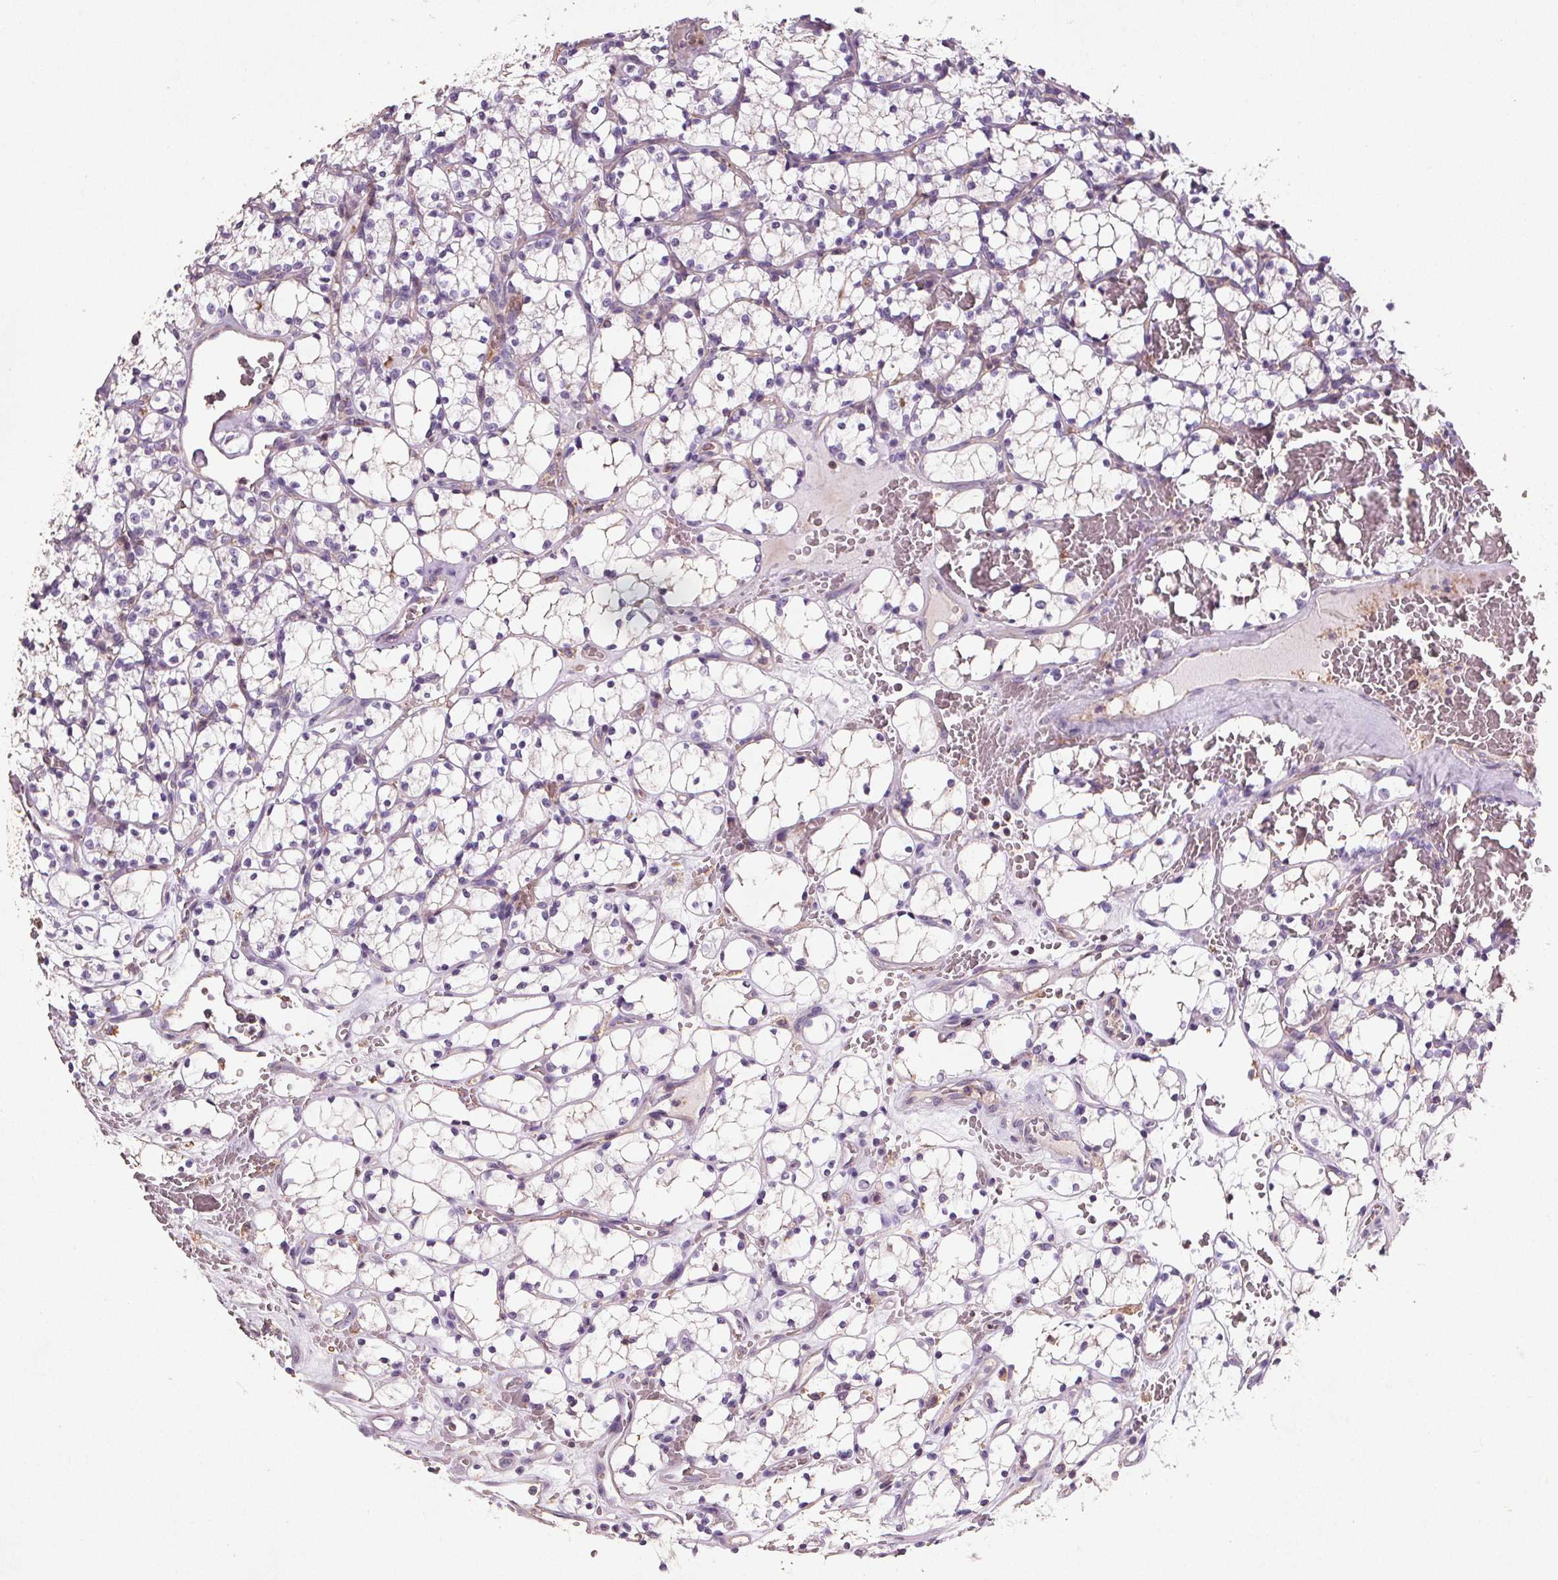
{"staining": {"intensity": "negative", "quantity": "none", "location": "none"}, "tissue": "renal cancer", "cell_type": "Tumor cells", "image_type": "cancer", "snomed": [{"axis": "morphology", "description": "Adenocarcinoma, NOS"}, {"axis": "topography", "description": "Kidney"}], "caption": "Tumor cells show no significant staining in renal cancer (adenocarcinoma).", "gene": "C19orf84", "patient": {"sex": "female", "age": 69}}